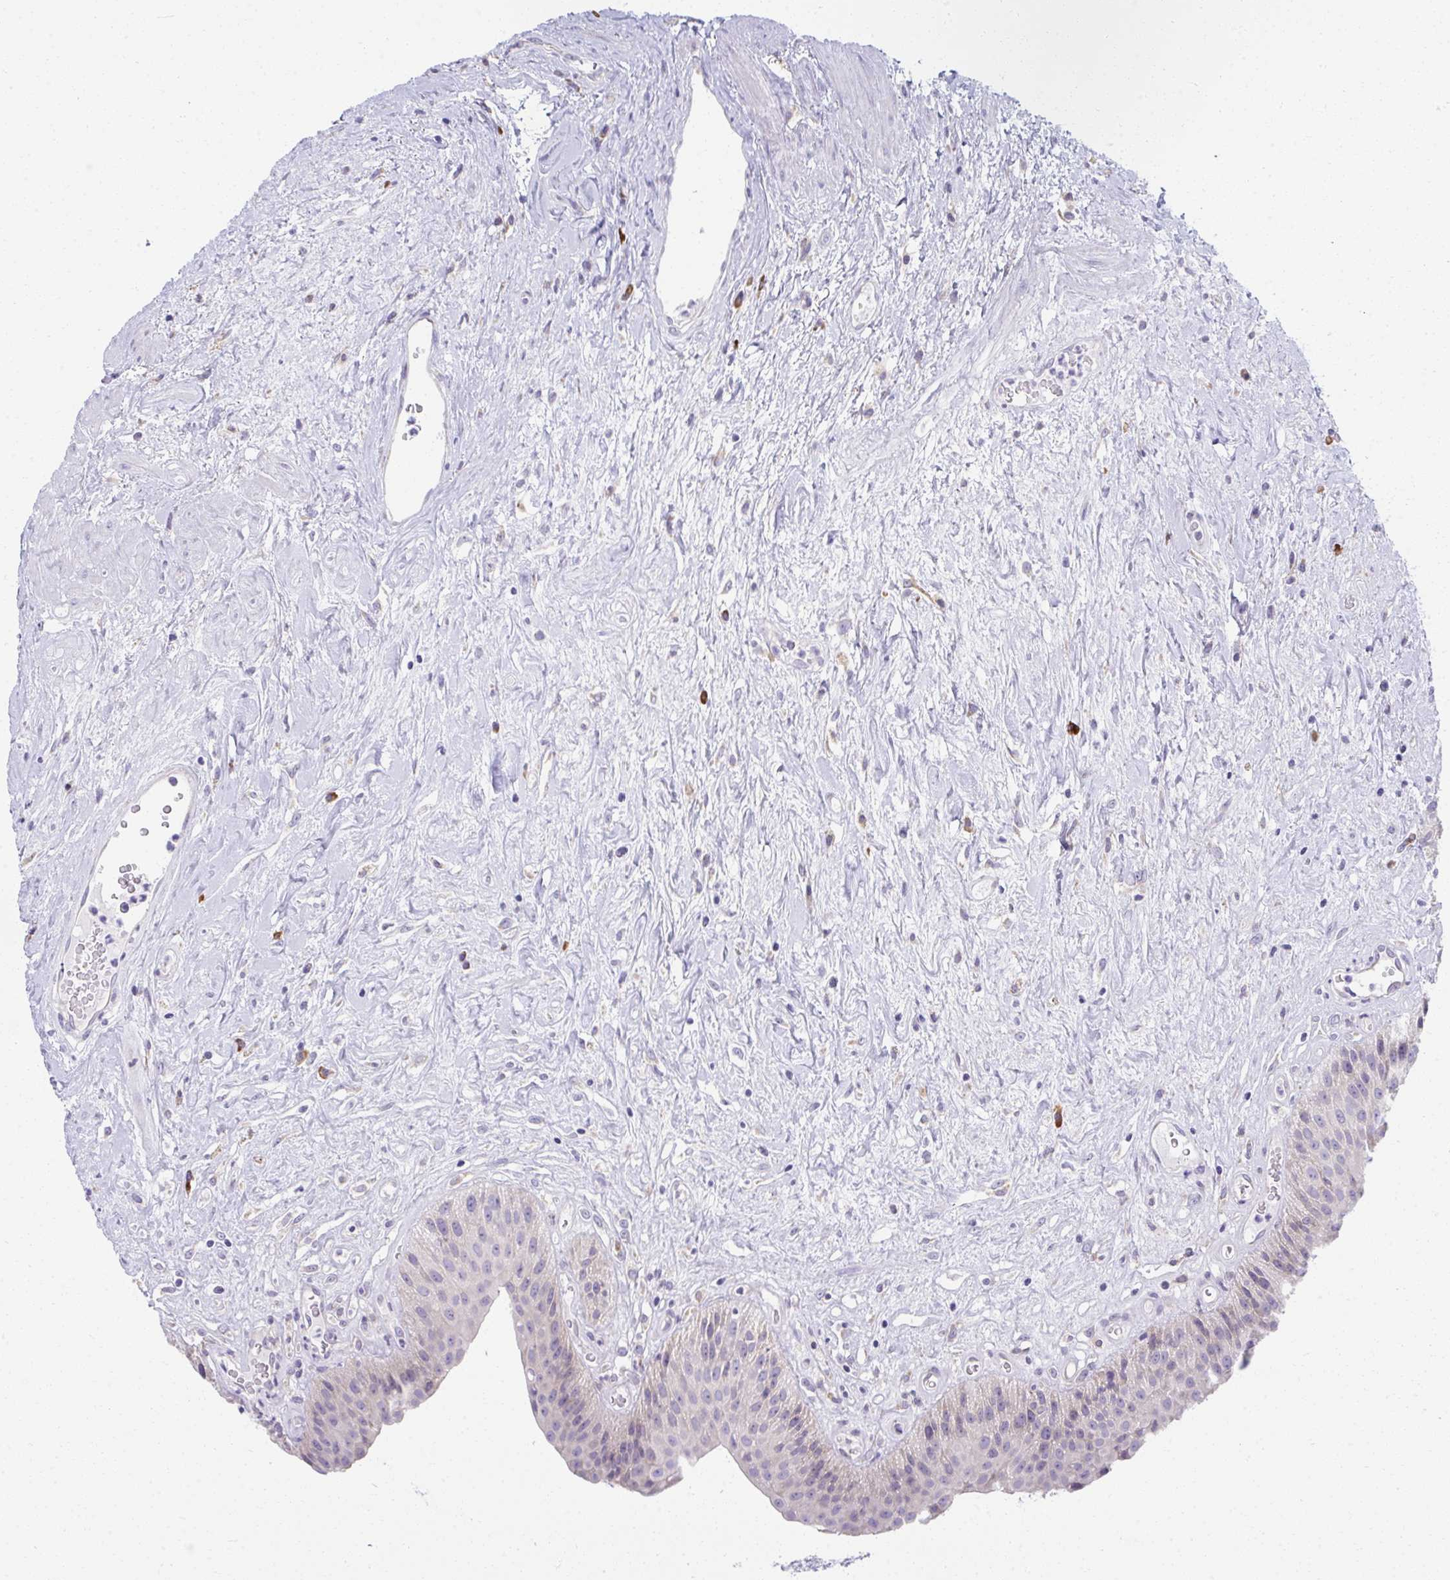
{"staining": {"intensity": "negative", "quantity": "none", "location": "none"}, "tissue": "urinary bladder", "cell_type": "Urothelial cells", "image_type": "normal", "snomed": [{"axis": "morphology", "description": "Normal tissue, NOS"}, {"axis": "topography", "description": "Urinary bladder"}], "caption": "This micrograph is of normal urinary bladder stained with IHC to label a protein in brown with the nuclei are counter-stained blue. There is no positivity in urothelial cells.", "gene": "FASLG", "patient": {"sex": "female", "age": 56}}